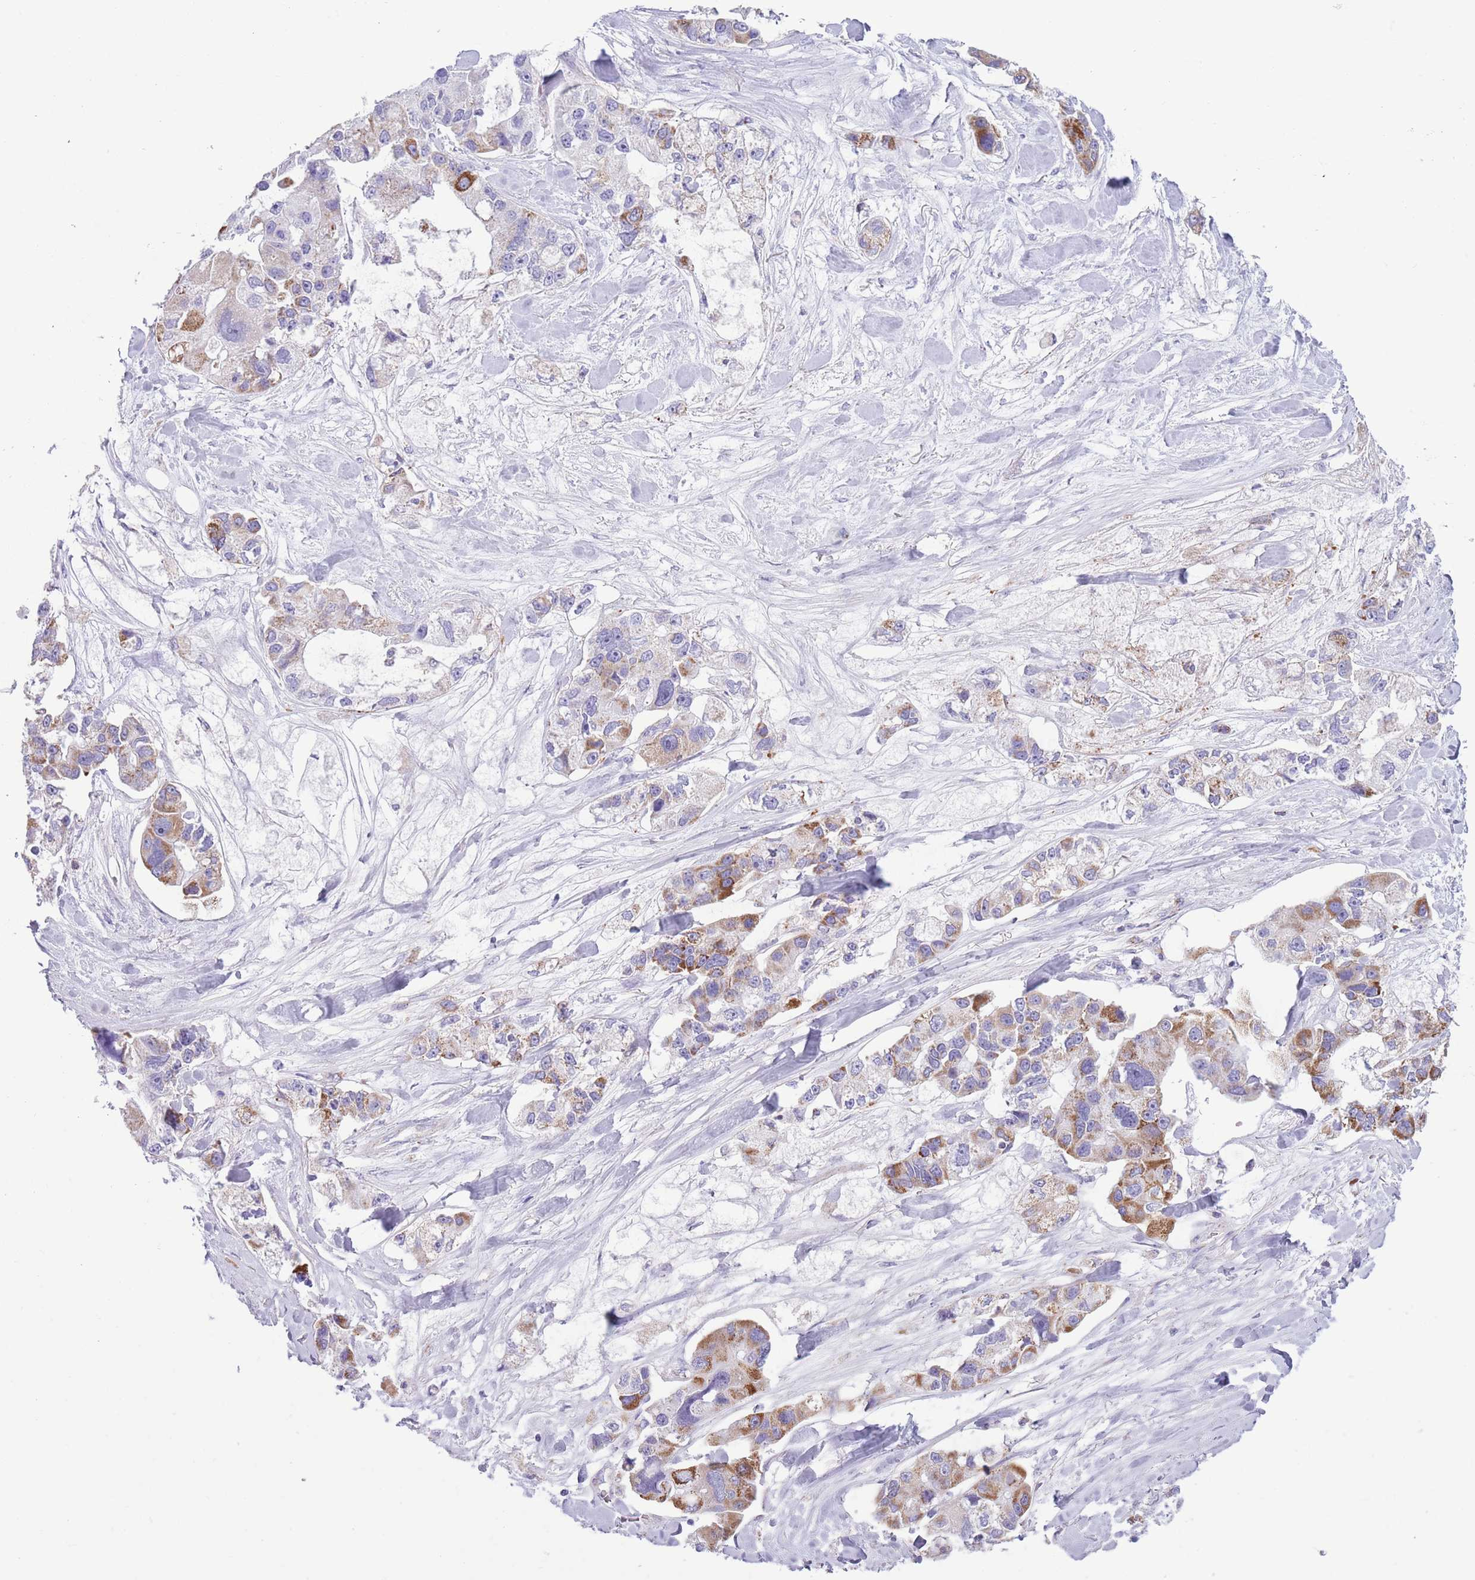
{"staining": {"intensity": "moderate", "quantity": "25%-75%", "location": "cytoplasmic/membranous"}, "tissue": "lung cancer", "cell_type": "Tumor cells", "image_type": "cancer", "snomed": [{"axis": "morphology", "description": "Adenocarcinoma, NOS"}, {"axis": "topography", "description": "Lung"}], "caption": "Immunohistochemistry (IHC) micrograph of neoplastic tissue: human lung cancer (adenocarcinoma) stained using IHC demonstrates medium levels of moderate protein expression localized specifically in the cytoplasmic/membranous of tumor cells, appearing as a cytoplasmic/membranous brown color.", "gene": "ATP6V1B1", "patient": {"sex": "female", "age": 54}}